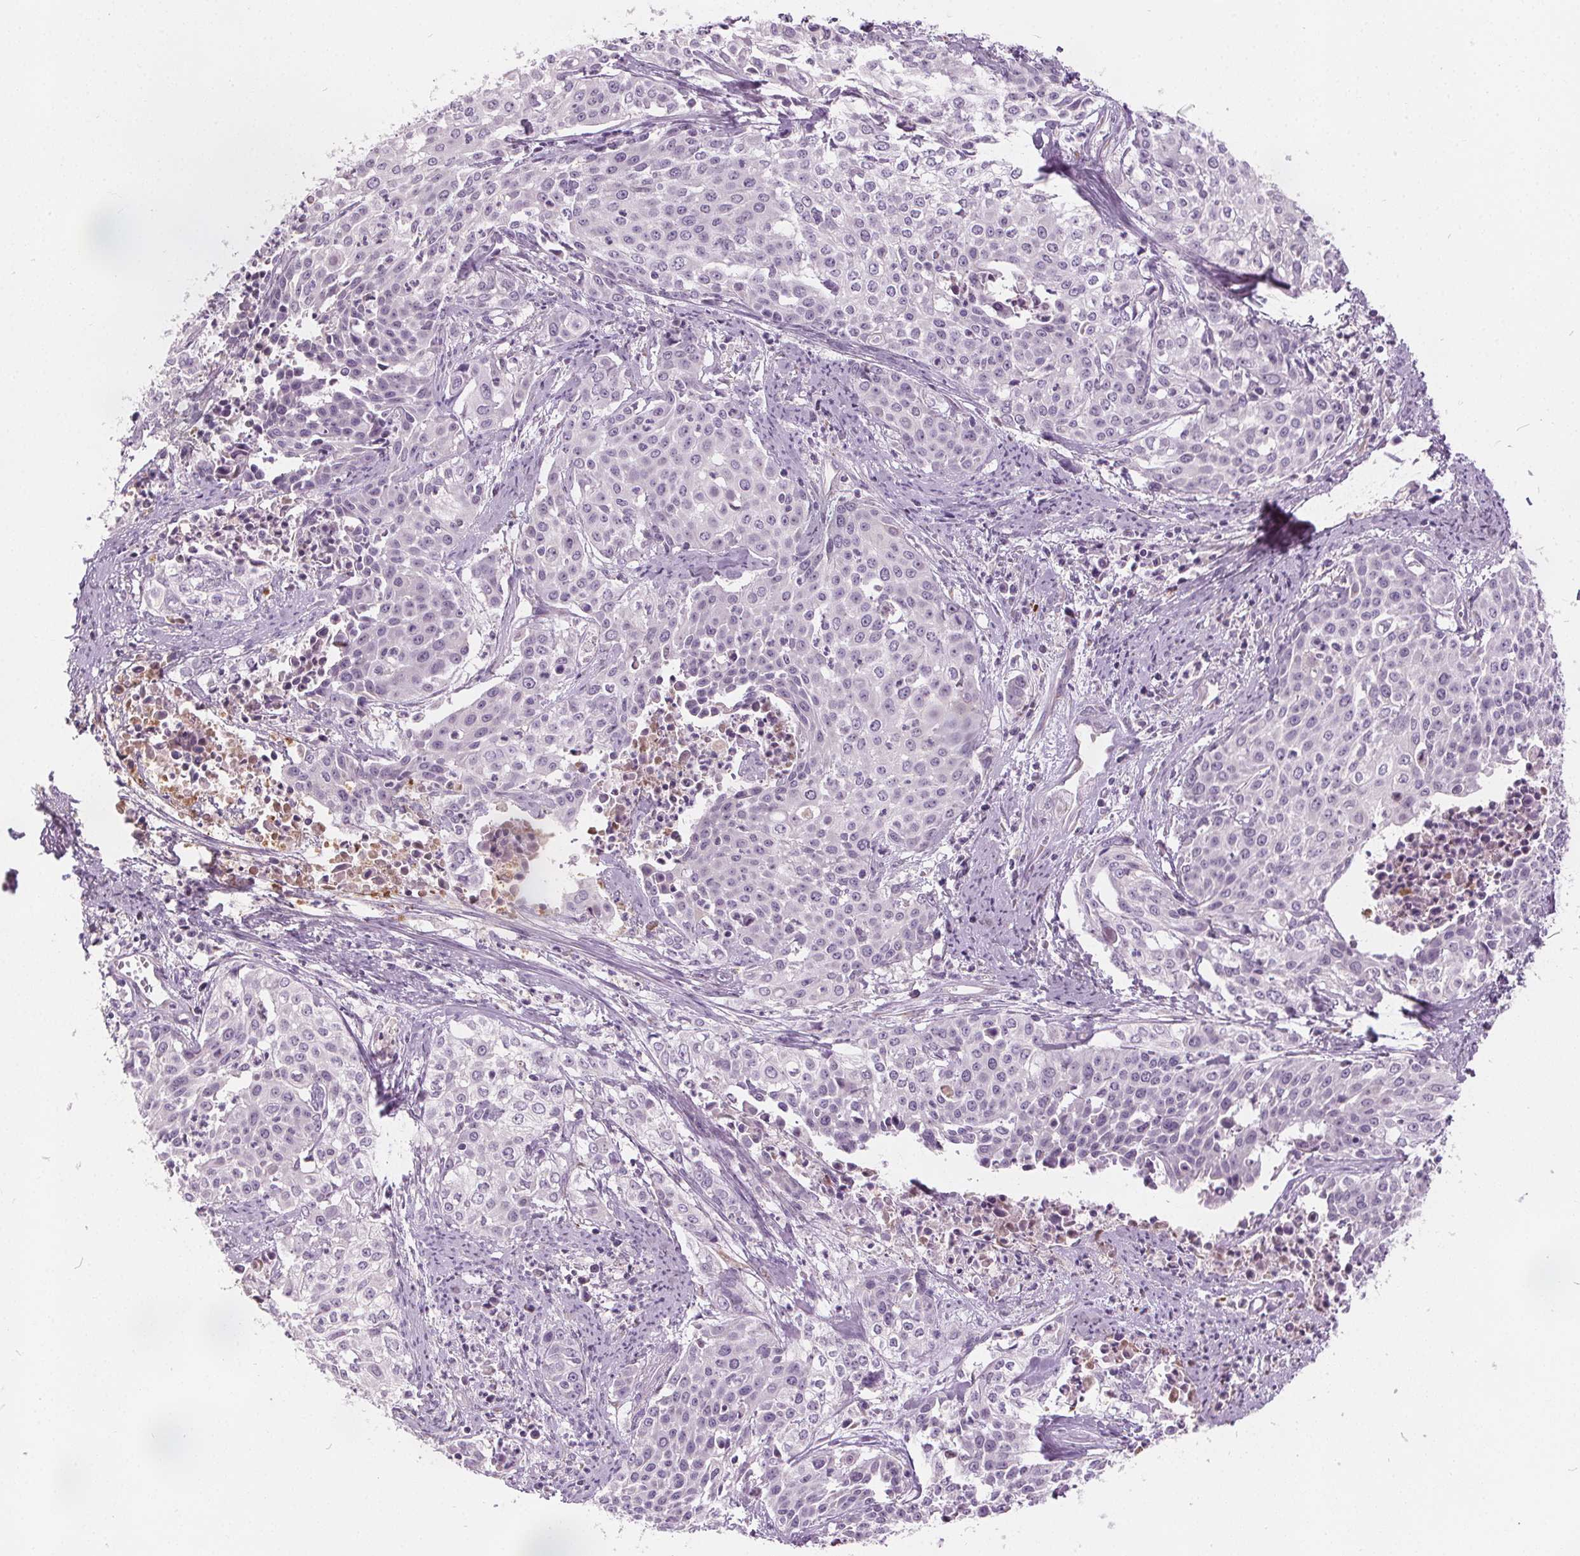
{"staining": {"intensity": "negative", "quantity": "none", "location": "none"}, "tissue": "cervical cancer", "cell_type": "Tumor cells", "image_type": "cancer", "snomed": [{"axis": "morphology", "description": "Squamous cell carcinoma, NOS"}, {"axis": "topography", "description": "Cervix"}], "caption": "High magnification brightfield microscopy of cervical squamous cell carcinoma stained with DAB (3,3'-diaminobenzidine) (brown) and counterstained with hematoxylin (blue): tumor cells show no significant expression.", "gene": "ACOX2", "patient": {"sex": "female", "age": 39}}